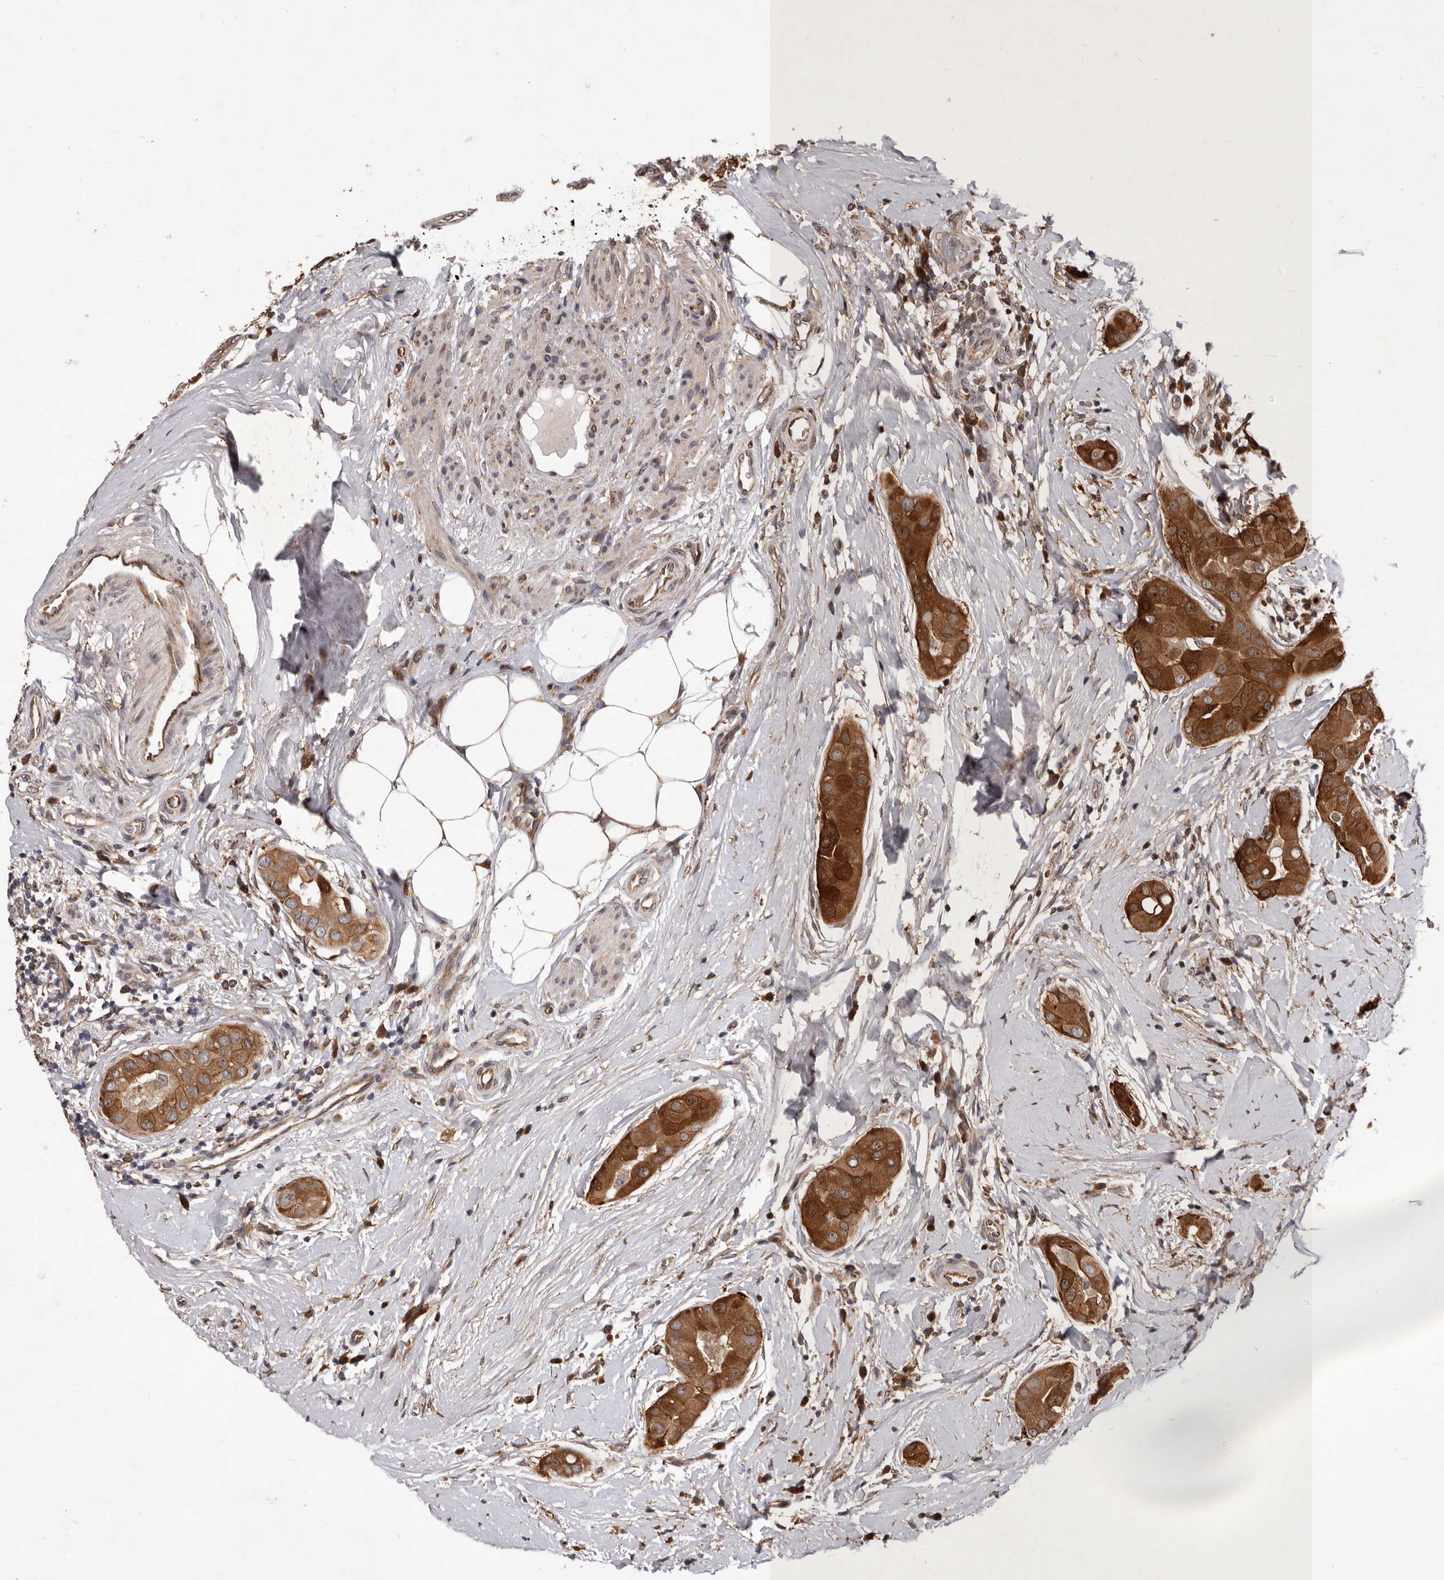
{"staining": {"intensity": "strong", "quantity": ">75%", "location": "cytoplasmic/membranous"}, "tissue": "thyroid cancer", "cell_type": "Tumor cells", "image_type": "cancer", "snomed": [{"axis": "morphology", "description": "Papillary adenocarcinoma, NOS"}, {"axis": "topography", "description": "Thyroid gland"}], "caption": "IHC of thyroid papillary adenocarcinoma demonstrates high levels of strong cytoplasmic/membranous expression in approximately >75% of tumor cells. The staining is performed using DAB brown chromogen to label protein expression. The nuclei are counter-stained blue using hematoxylin.", "gene": "GADD45B", "patient": {"sex": "male", "age": 33}}